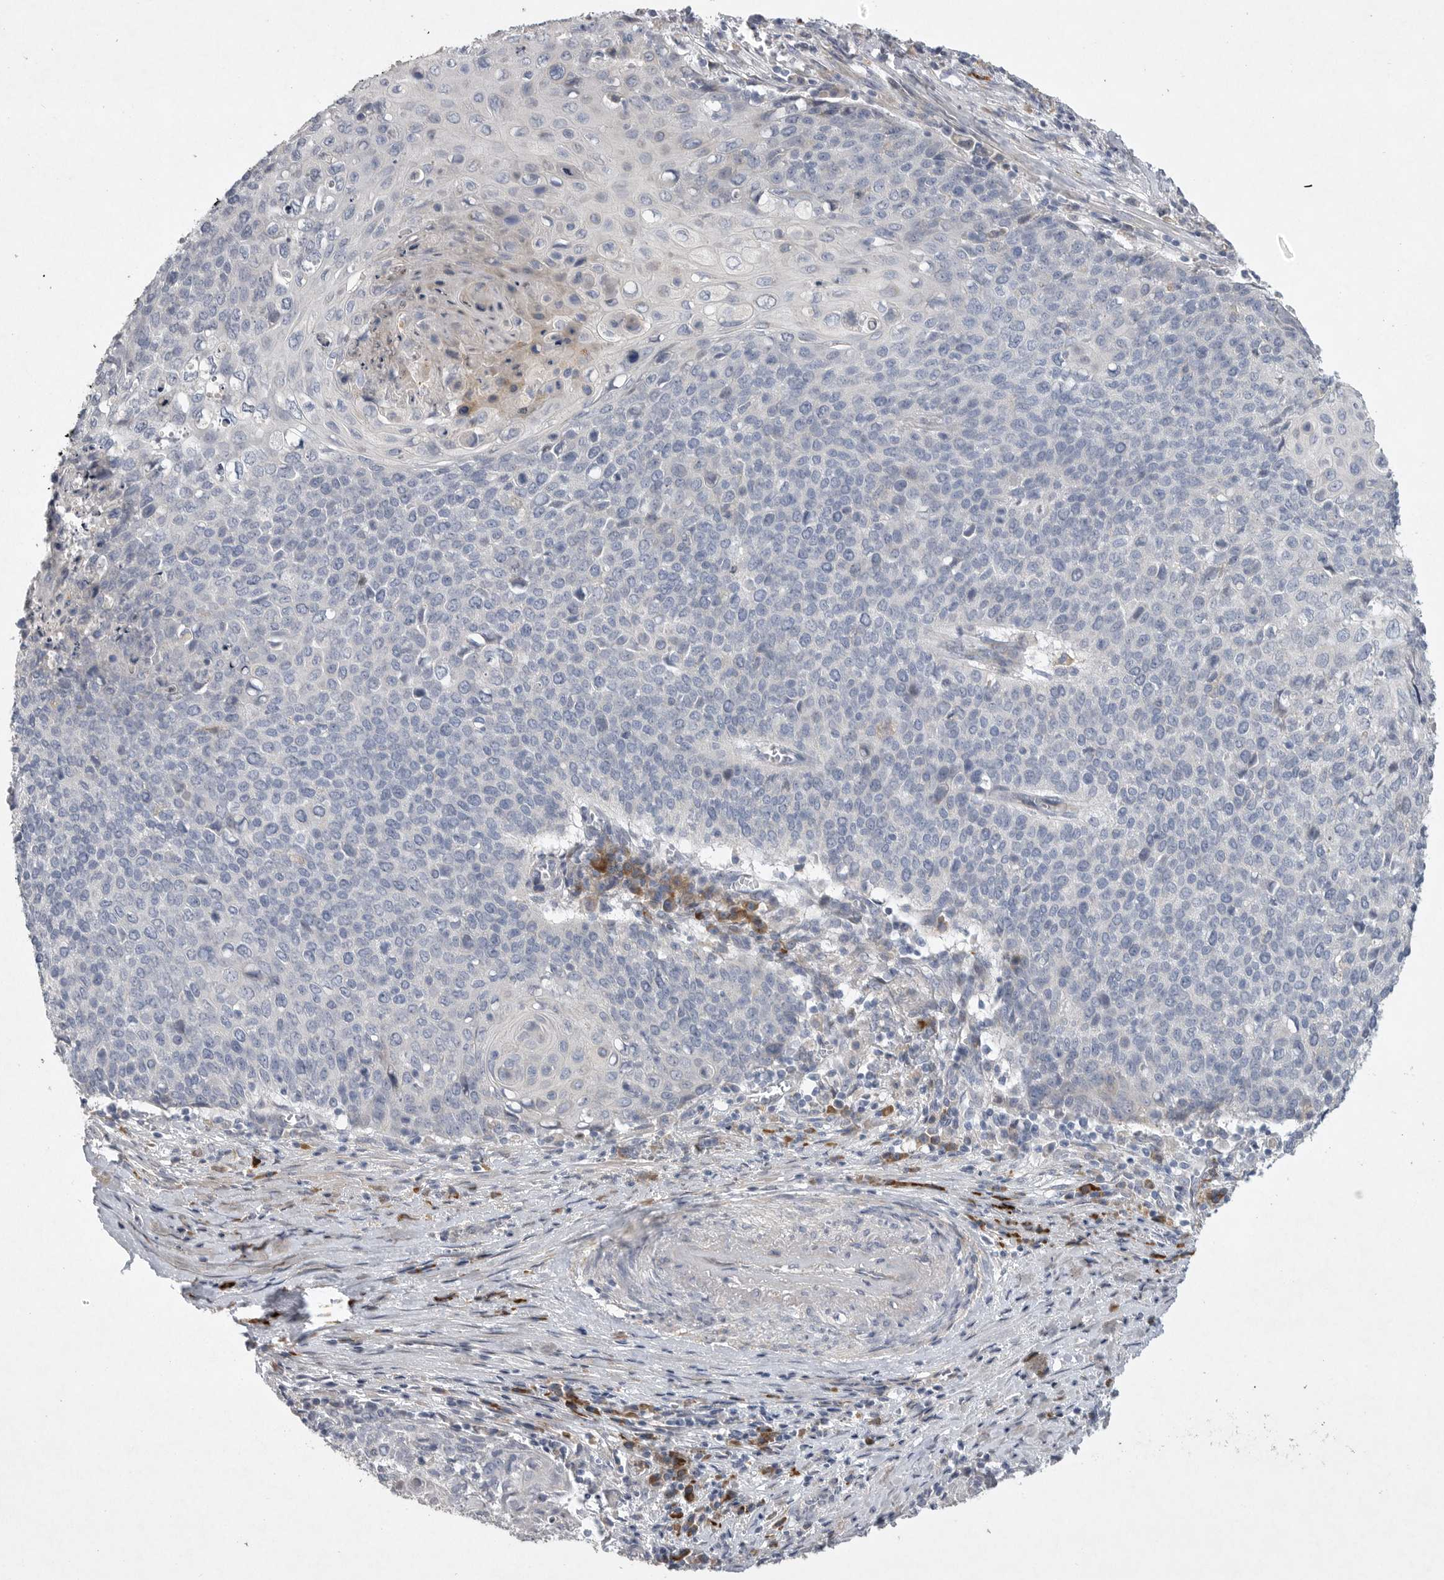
{"staining": {"intensity": "negative", "quantity": "none", "location": "none"}, "tissue": "cervical cancer", "cell_type": "Tumor cells", "image_type": "cancer", "snomed": [{"axis": "morphology", "description": "Squamous cell carcinoma, NOS"}, {"axis": "topography", "description": "Cervix"}], "caption": "IHC micrograph of human squamous cell carcinoma (cervical) stained for a protein (brown), which exhibits no expression in tumor cells.", "gene": "EDEM3", "patient": {"sex": "female", "age": 39}}